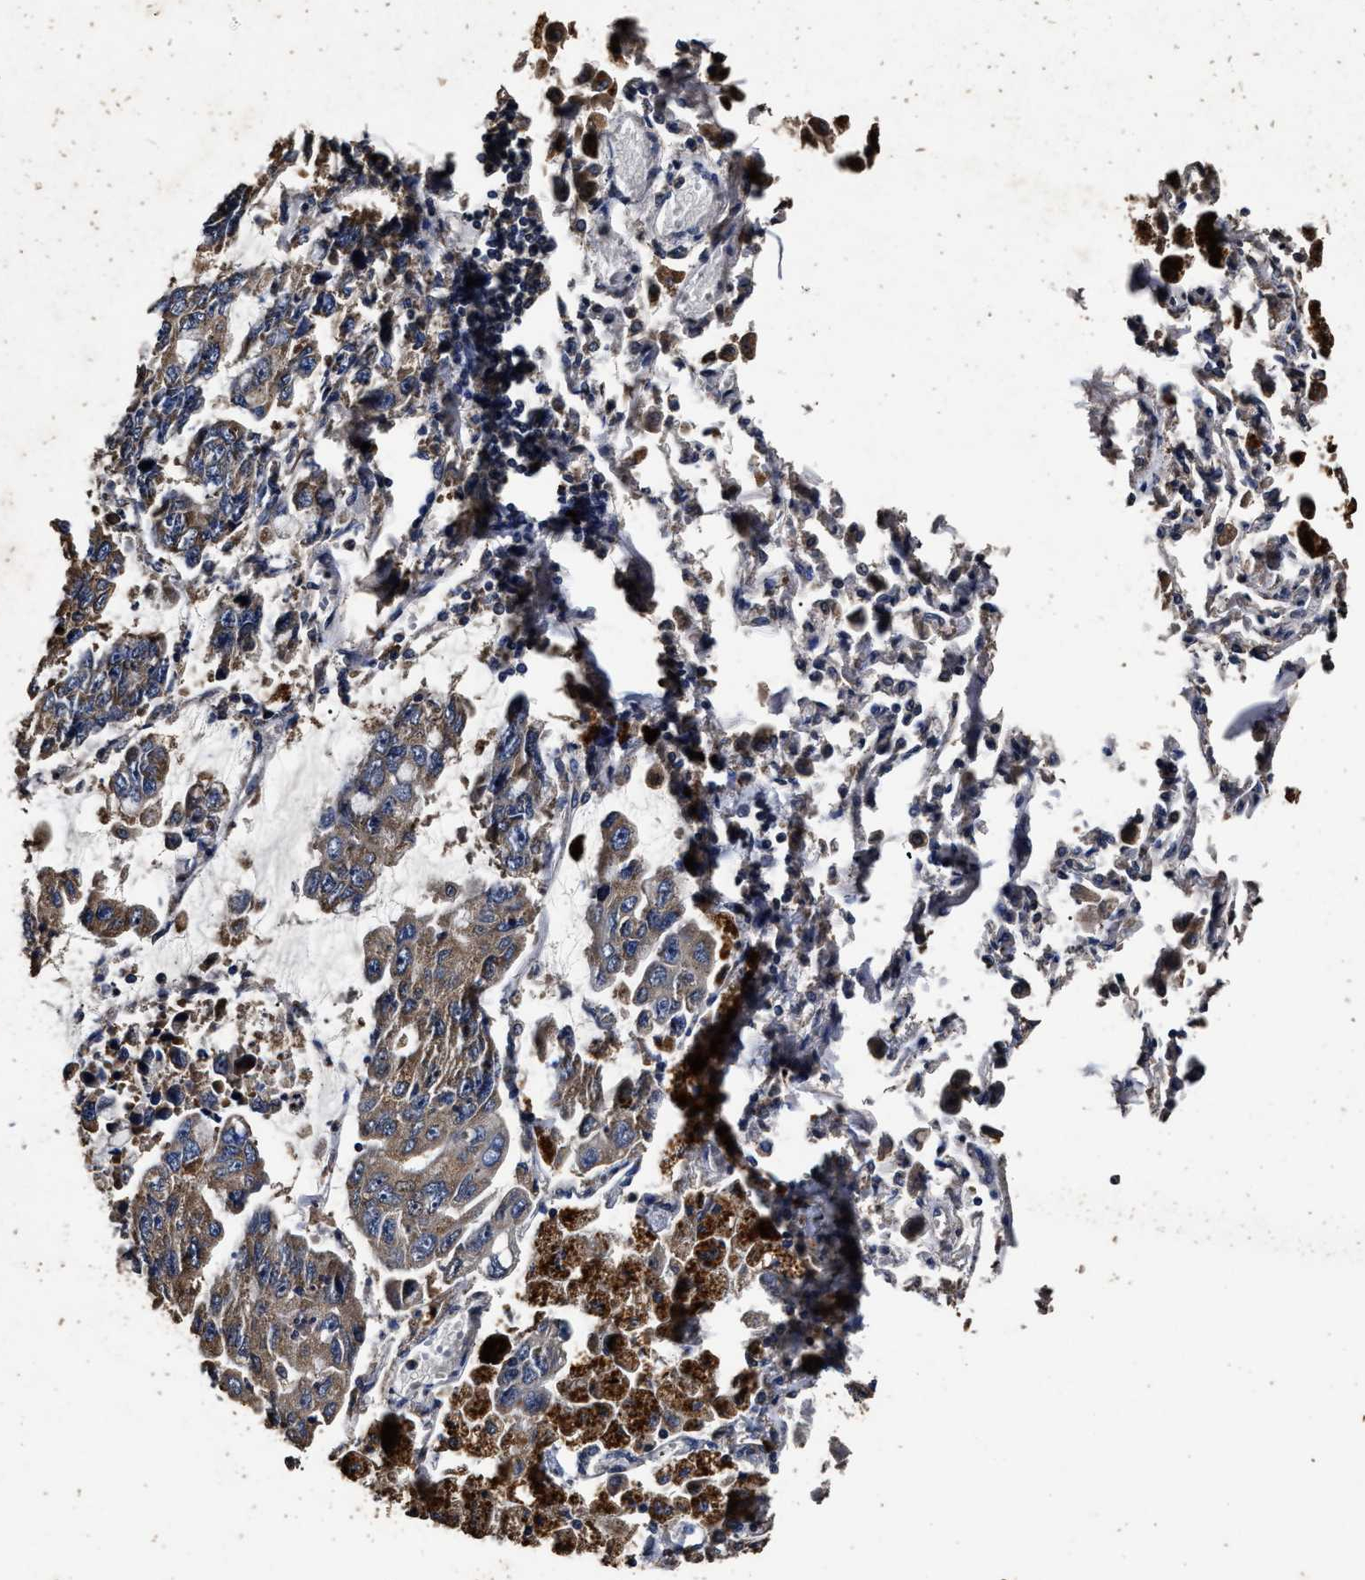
{"staining": {"intensity": "moderate", "quantity": ">75%", "location": "cytoplasmic/membranous"}, "tissue": "lung cancer", "cell_type": "Tumor cells", "image_type": "cancer", "snomed": [{"axis": "morphology", "description": "Adenocarcinoma, NOS"}, {"axis": "topography", "description": "Lung"}], "caption": "Tumor cells reveal medium levels of moderate cytoplasmic/membranous expression in approximately >75% of cells in lung cancer (adenocarcinoma).", "gene": "PPM1K", "patient": {"sex": "male", "age": 64}}